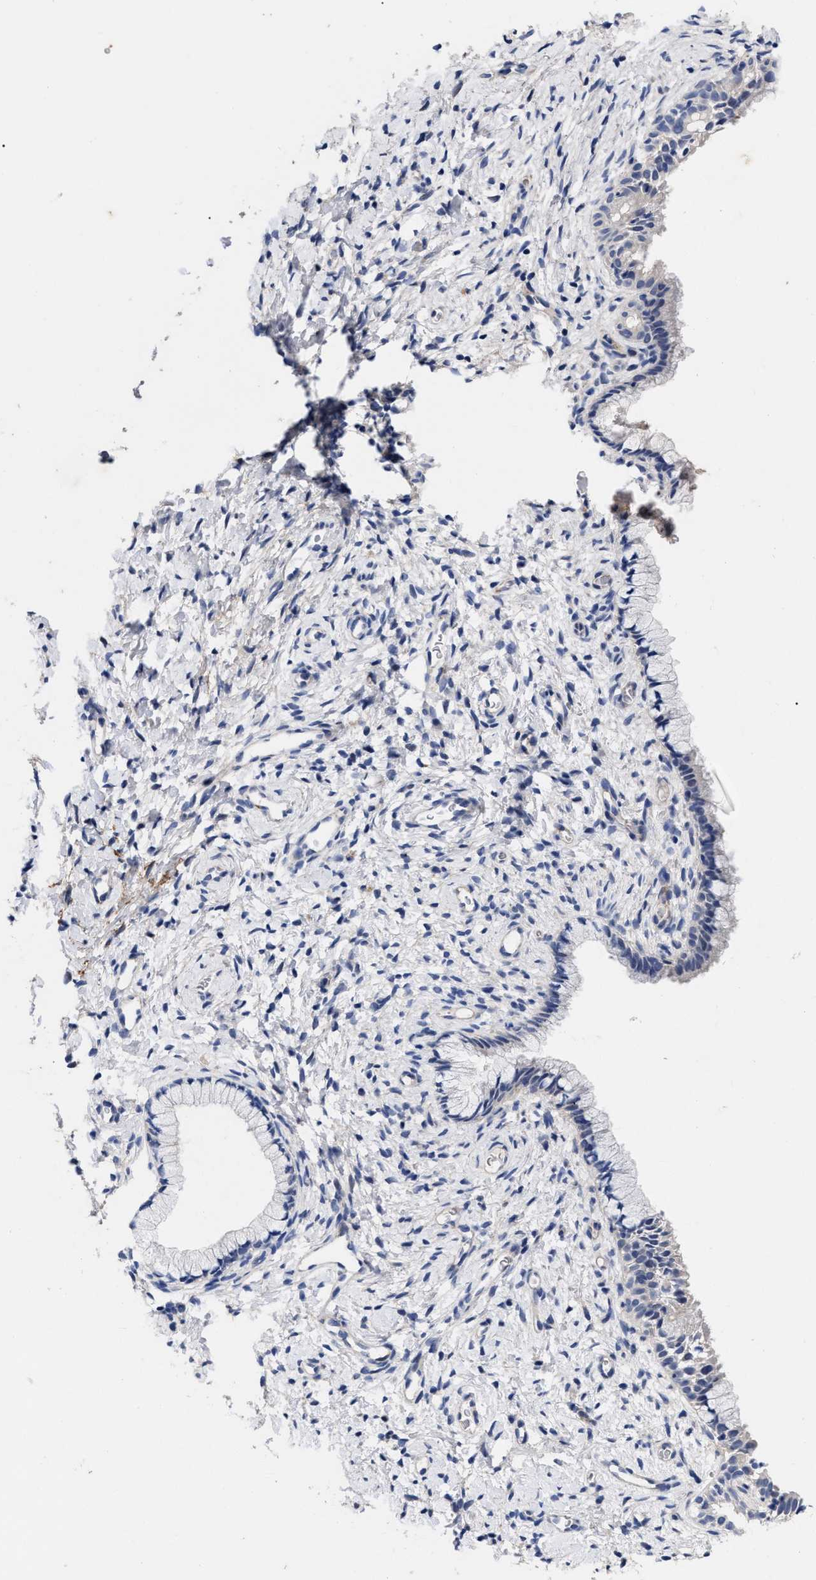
{"staining": {"intensity": "negative", "quantity": "none", "location": "none"}, "tissue": "cervix", "cell_type": "Glandular cells", "image_type": "normal", "snomed": [{"axis": "morphology", "description": "Normal tissue, NOS"}, {"axis": "topography", "description": "Cervix"}], "caption": "This histopathology image is of unremarkable cervix stained with IHC to label a protein in brown with the nuclei are counter-stained blue. There is no positivity in glandular cells.", "gene": "CCN5", "patient": {"sex": "female", "age": 72}}